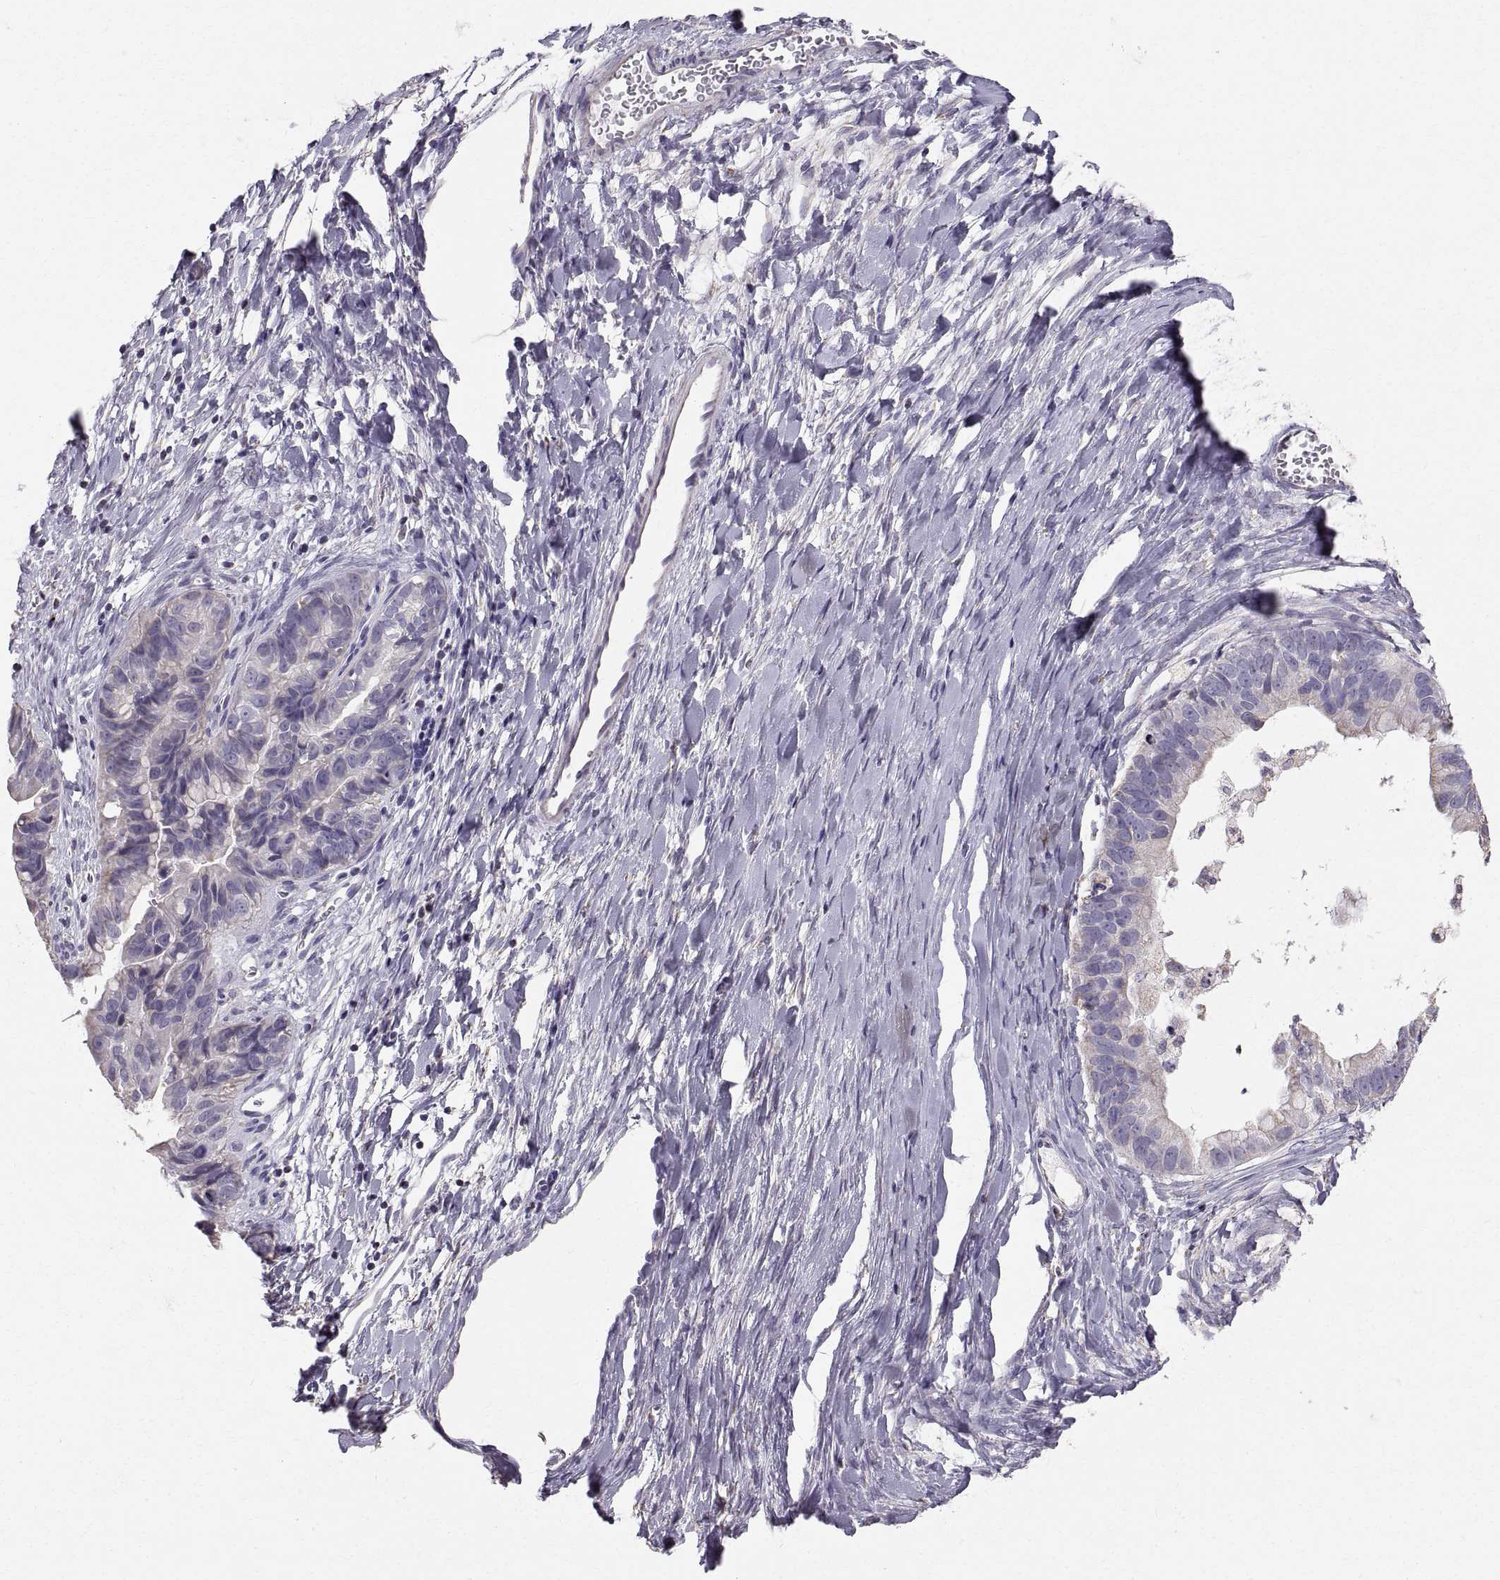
{"staining": {"intensity": "negative", "quantity": "none", "location": "none"}, "tissue": "ovarian cancer", "cell_type": "Tumor cells", "image_type": "cancer", "snomed": [{"axis": "morphology", "description": "Cystadenocarcinoma, mucinous, NOS"}, {"axis": "topography", "description": "Ovary"}], "caption": "Mucinous cystadenocarcinoma (ovarian) was stained to show a protein in brown. There is no significant staining in tumor cells.", "gene": "STMND1", "patient": {"sex": "female", "age": 76}}